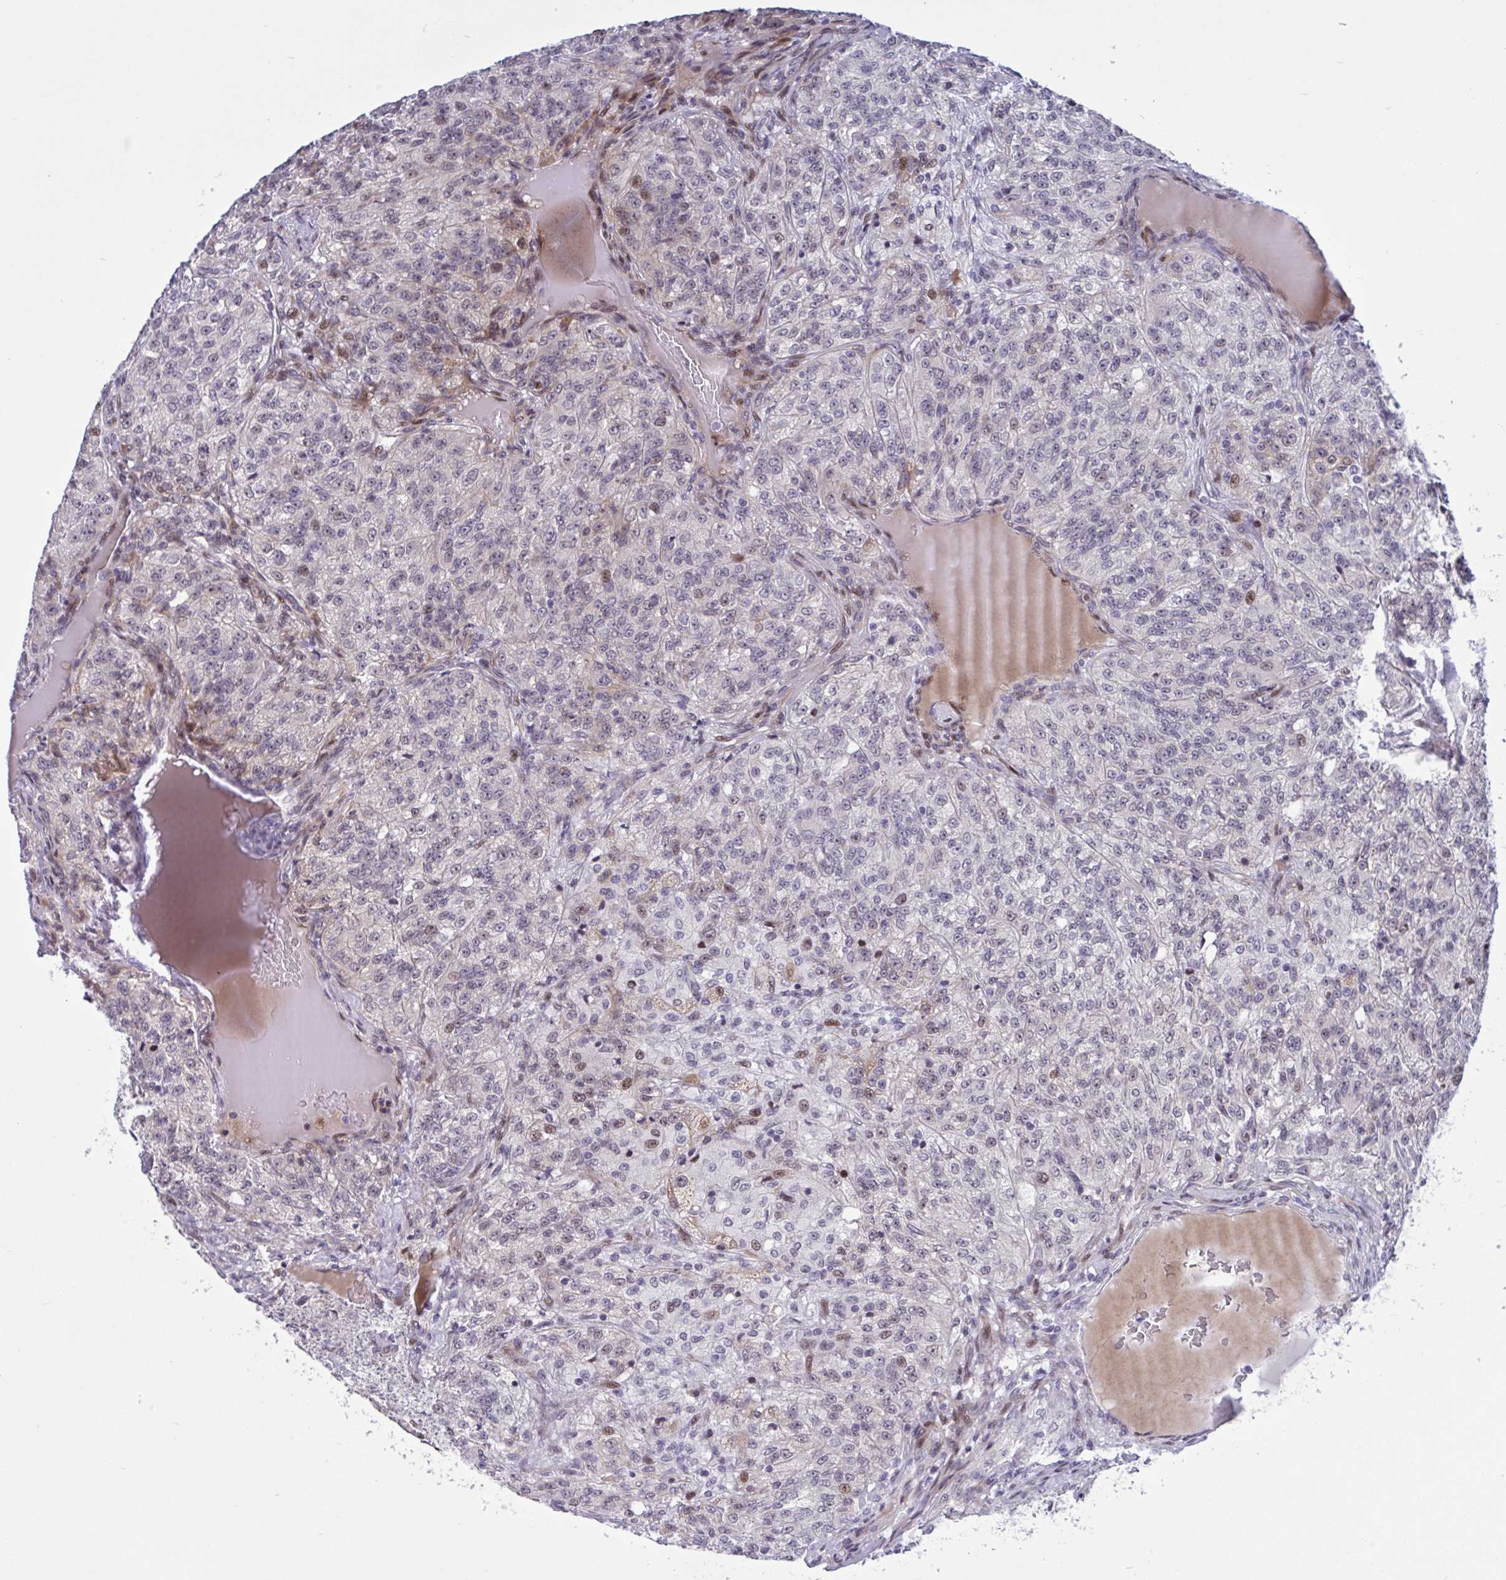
{"staining": {"intensity": "moderate", "quantity": "<25%", "location": "nuclear"}, "tissue": "renal cancer", "cell_type": "Tumor cells", "image_type": "cancer", "snomed": [{"axis": "morphology", "description": "Adenocarcinoma, NOS"}, {"axis": "topography", "description": "Kidney"}], "caption": "Approximately <25% of tumor cells in renal cancer (adenocarcinoma) show moderate nuclear protein expression as visualized by brown immunohistochemical staining.", "gene": "RBL1", "patient": {"sex": "female", "age": 63}}